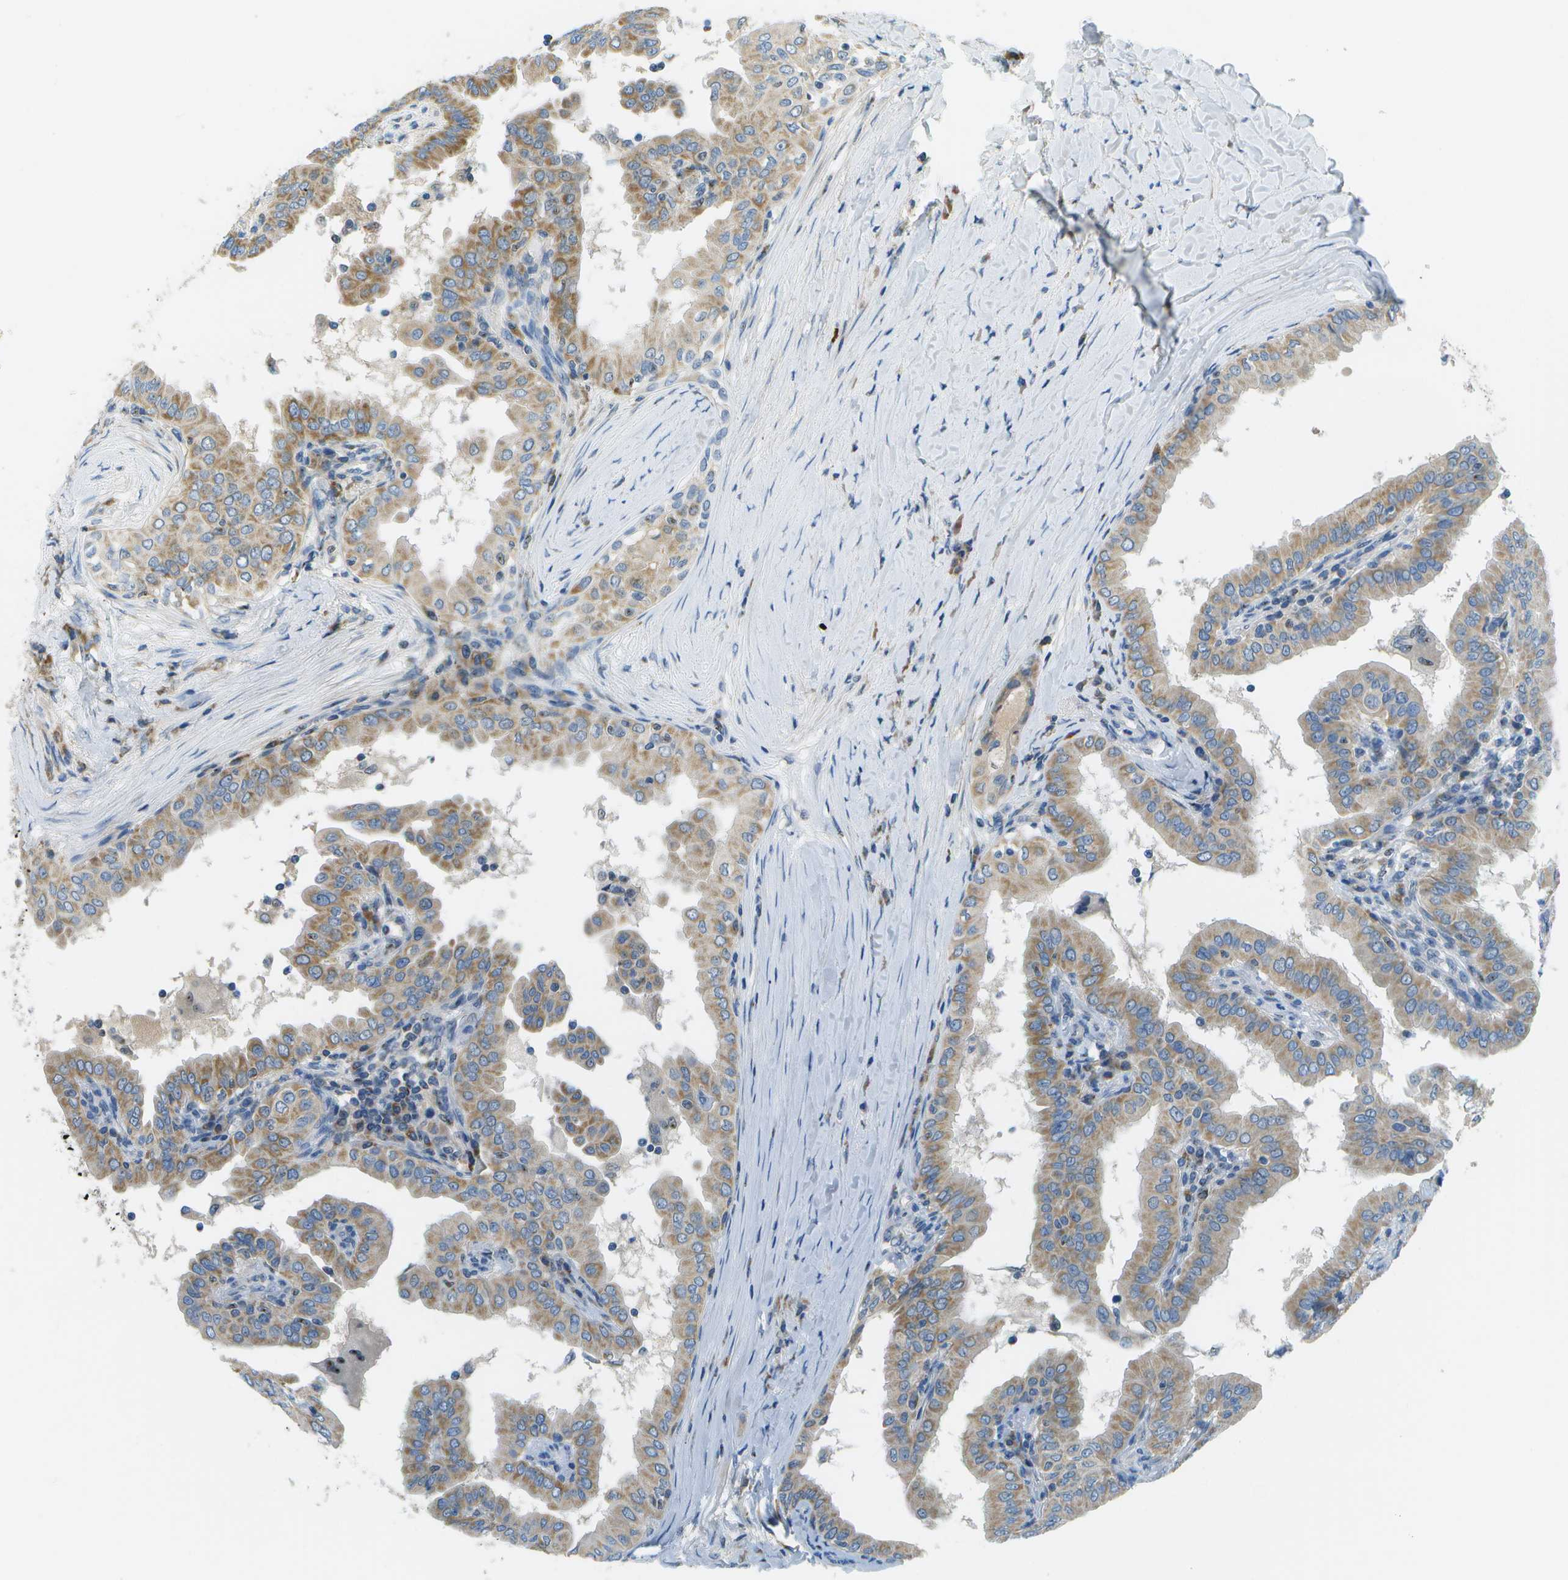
{"staining": {"intensity": "moderate", "quantity": ">75%", "location": "cytoplasmic/membranous"}, "tissue": "thyroid cancer", "cell_type": "Tumor cells", "image_type": "cancer", "snomed": [{"axis": "morphology", "description": "Papillary adenocarcinoma, NOS"}, {"axis": "topography", "description": "Thyroid gland"}], "caption": "DAB immunohistochemical staining of human thyroid cancer displays moderate cytoplasmic/membranous protein positivity in about >75% of tumor cells. The staining was performed using DAB (3,3'-diaminobenzidine), with brown indicating positive protein expression. Nuclei are stained blue with hematoxylin.", "gene": "PTGIS", "patient": {"sex": "male", "age": 33}}